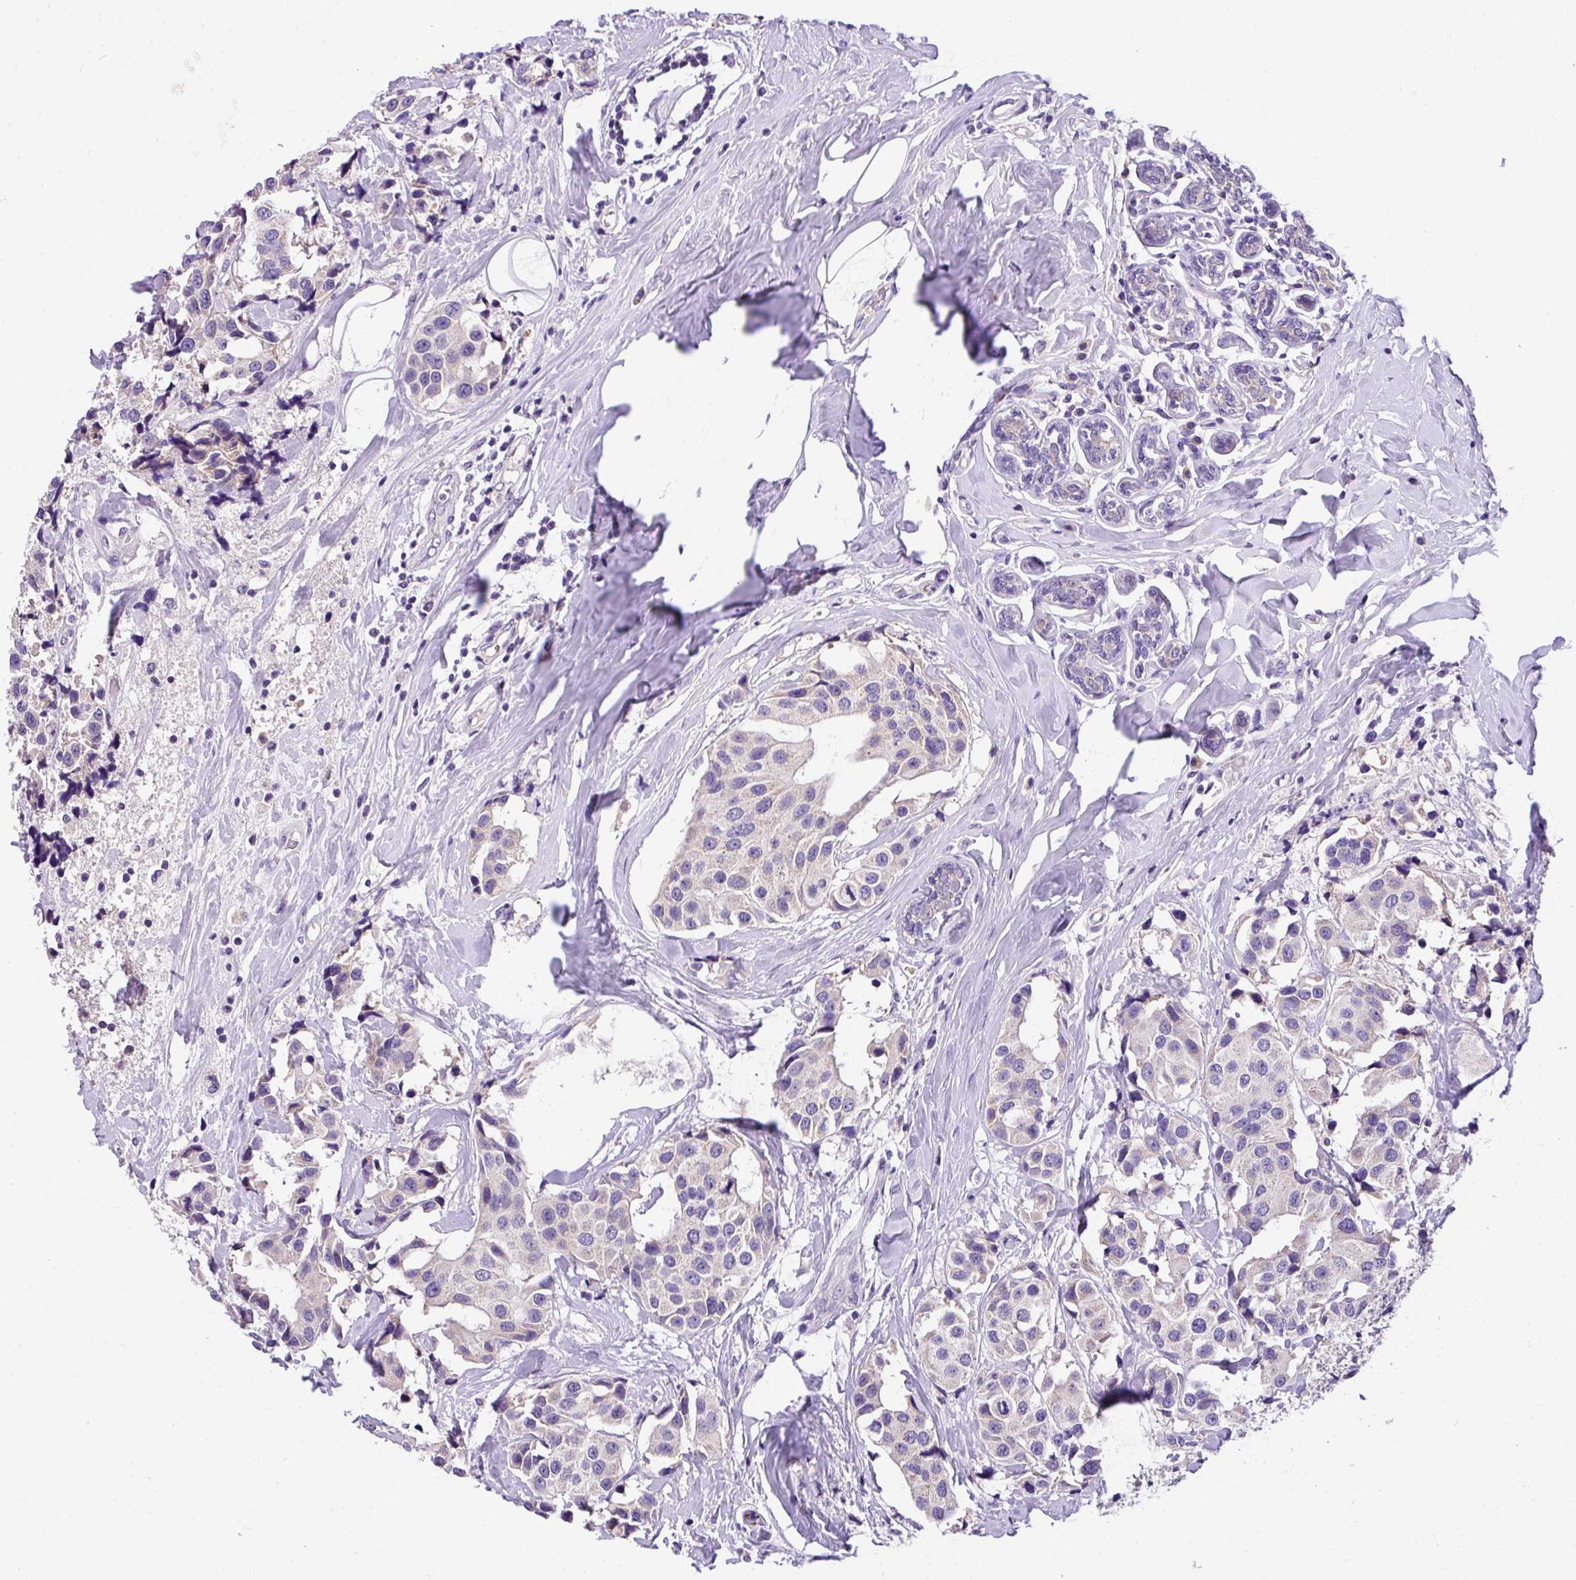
{"staining": {"intensity": "negative", "quantity": "none", "location": "none"}, "tissue": "breast cancer", "cell_type": "Tumor cells", "image_type": "cancer", "snomed": [{"axis": "morphology", "description": "Normal tissue, NOS"}, {"axis": "morphology", "description": "Duct carcinoma"}, {"axis": "topography", "description": "Breast"}], "caption": "A micrograph of invasive ductal carcinoma (breast) stained for a protein shows no brown staining in tumor cells.", "gene": "ANXA2R", "patient": {"sex": "female", "age": 39}}